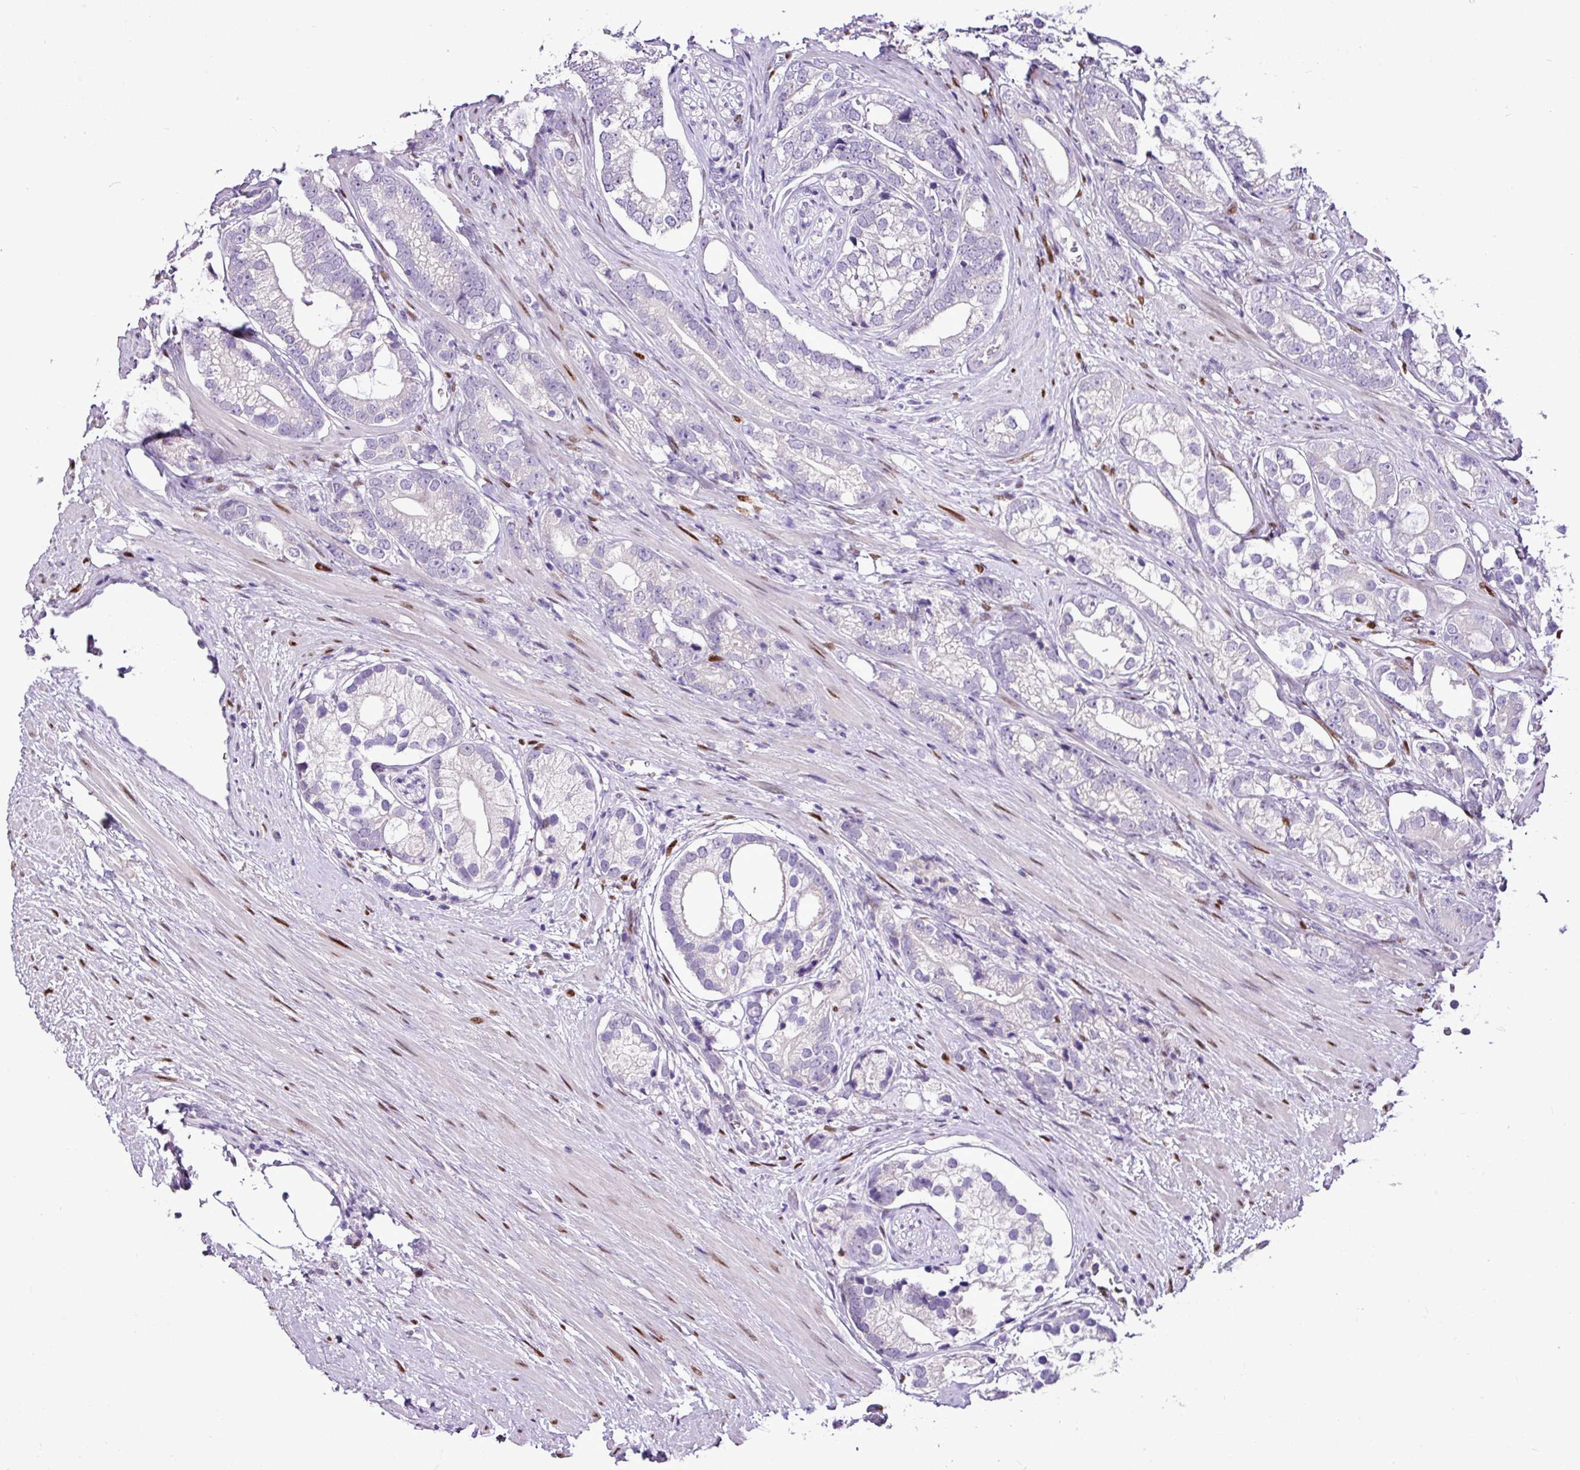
{"staining": {"intensity": "negative", "quantity": "none", "location": "none"}, "tissue": "prostate cancer", "cell_type": "Tumor cells", "image_type": "cancer", "snomed": [{"axis": "morphology", "description": "Adenocarcinoma, High grade"}, {"axis": "topography", "description": "Prostate"}], "caption": "The immunohistochemistry (IHC) histopathology image has no significant positivity in tumor cells of adenocarcinoma (high-grade) (prostate) tissue.", "gene": "ESR1", "patient": {"sex": "male", "age": 75}}